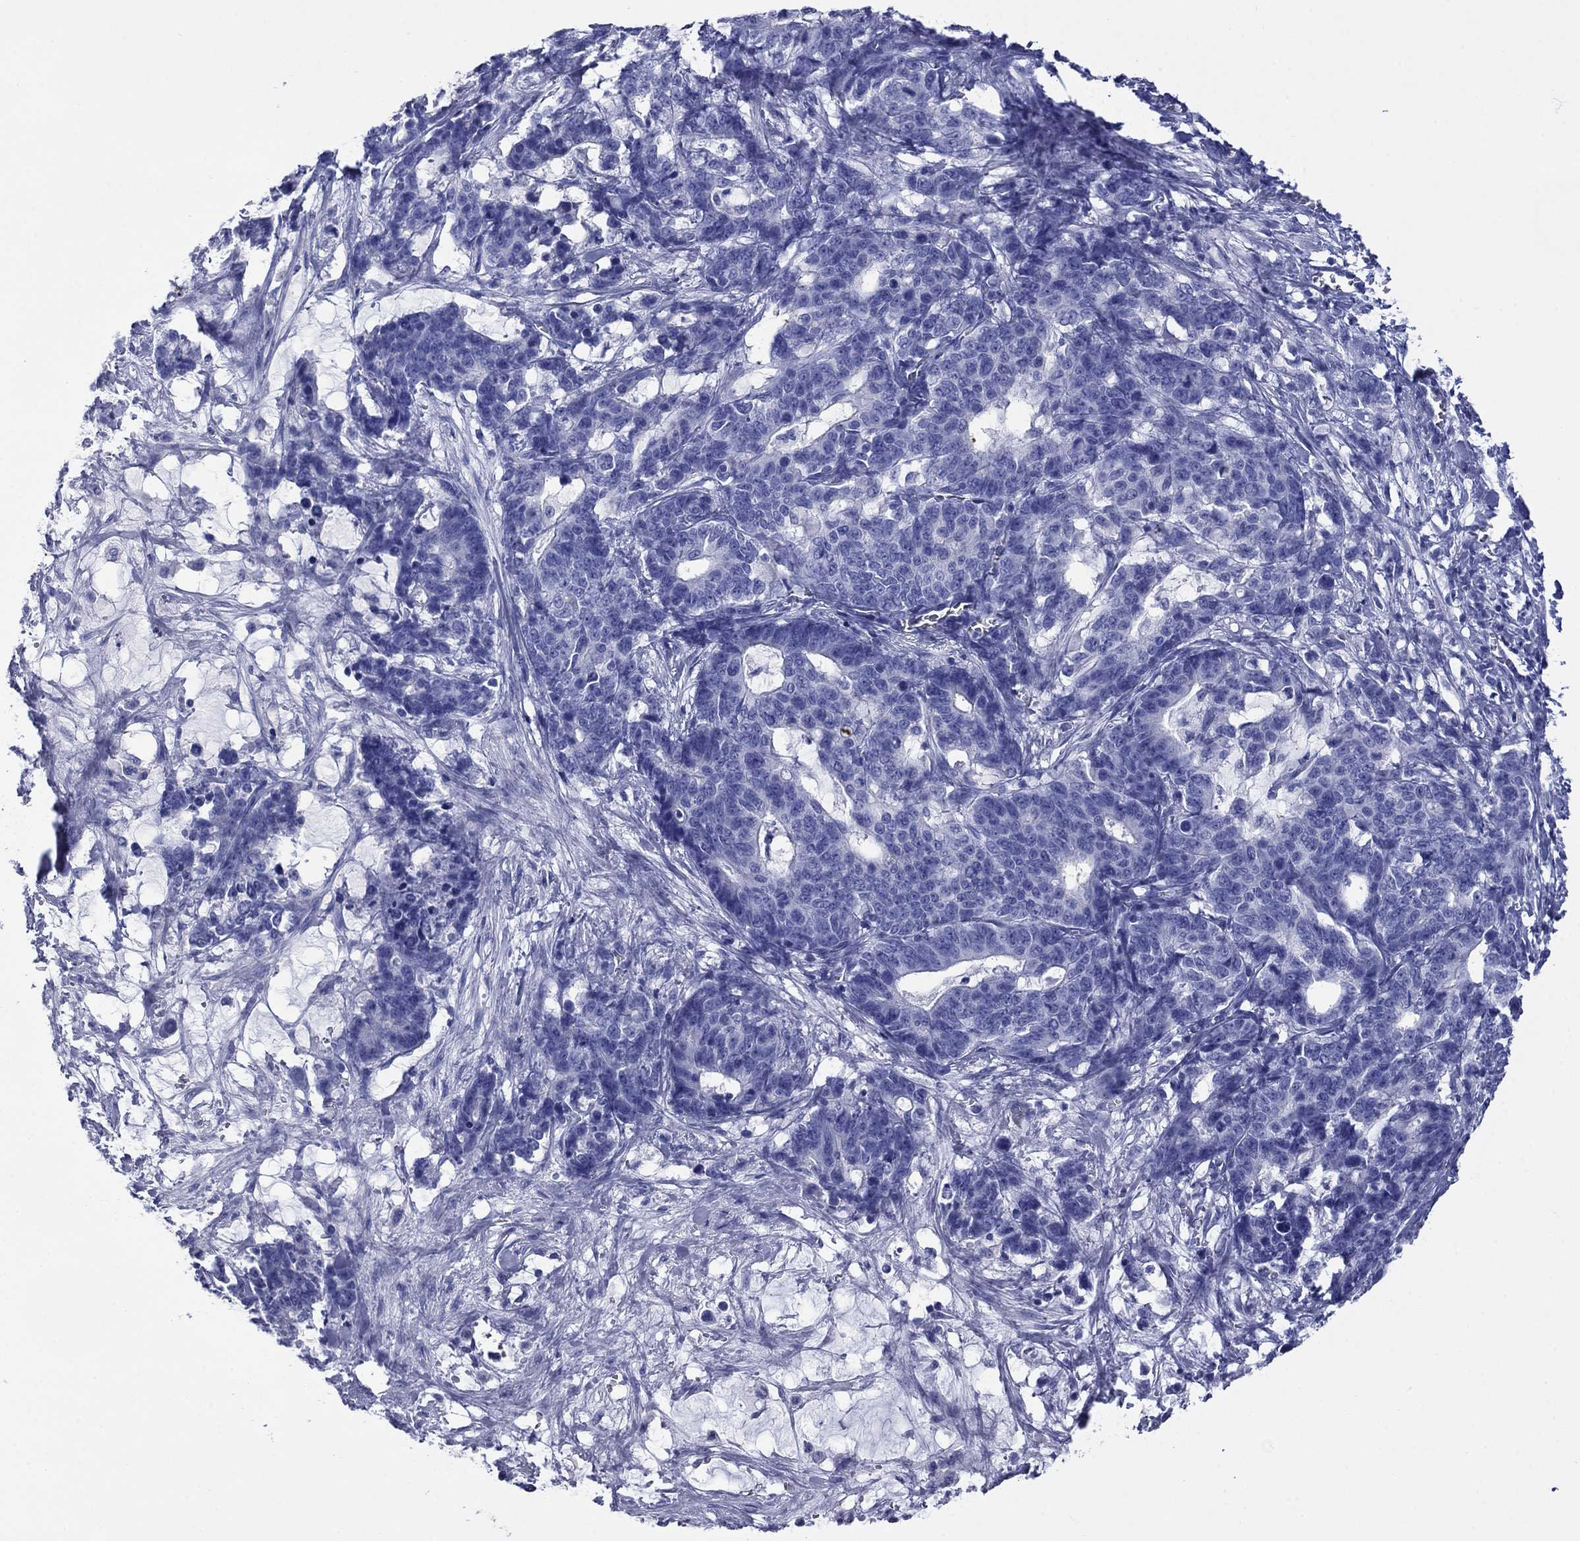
{"staining": {"intensity": "negative", "quantity": "none", "location": "none"}, "tissue": "stomach cancer", "cell_type": "Tumor cells", "image_type": "cancer", "snomed": [{"axis": "morphology", "description": "Normal tissue, NOS"}, {"axis": "morphology", "description": "Adenocarcinoma, NOS"}, {"axis": "topography", "description": "Stomach"}], "caption": "This is an immunohistochemistry histopathology image of stomach cancer (adenocarcinoma). There is no staining in tumor cells.", "gene": "GIP", "patient": {"sex": "female", "age": 64}}